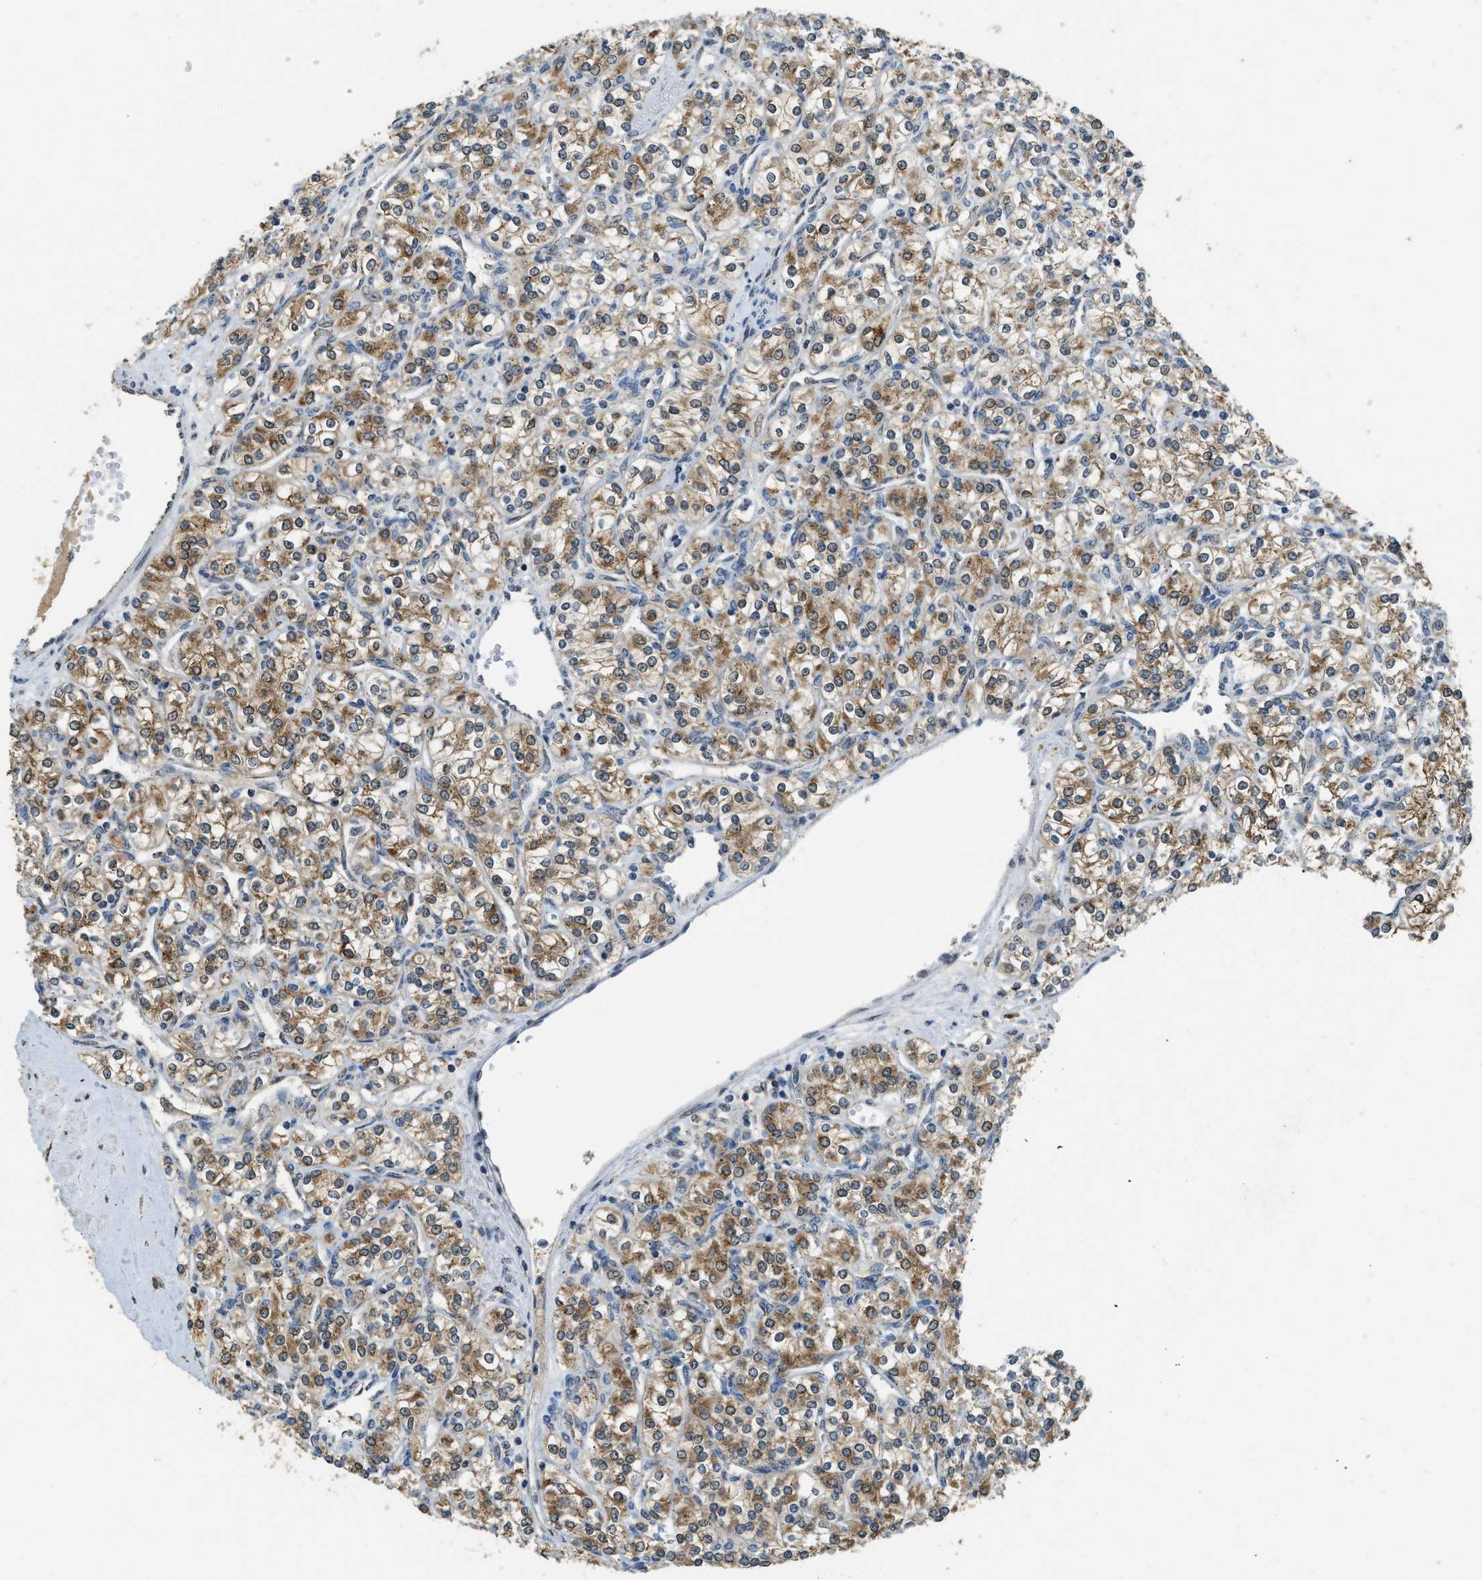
{"staining": {"intensity": "moderate", "quantity": ">75%", "location": "cytoplasmic/membranous"}, "tissue": "renal cancer", "cell_type": "Tumor cells", "image_type": "cancer", "snomed": [{"axis": "morphology", "description": "Adenocarcinoma, NOS"}, {"axis": "topography", "description": "Kidney"}], "caption": "Renal adenocarcinoma tissue demonstrates moderate cytoplasmic/membranous expression in about >75% of tumor cells, visualized by immunohistochemistry. (Brightfield microscopy of DAB IHC at high magnification).", "gene": "IPO7", "patient": {"sex": "male", "age": 77}}